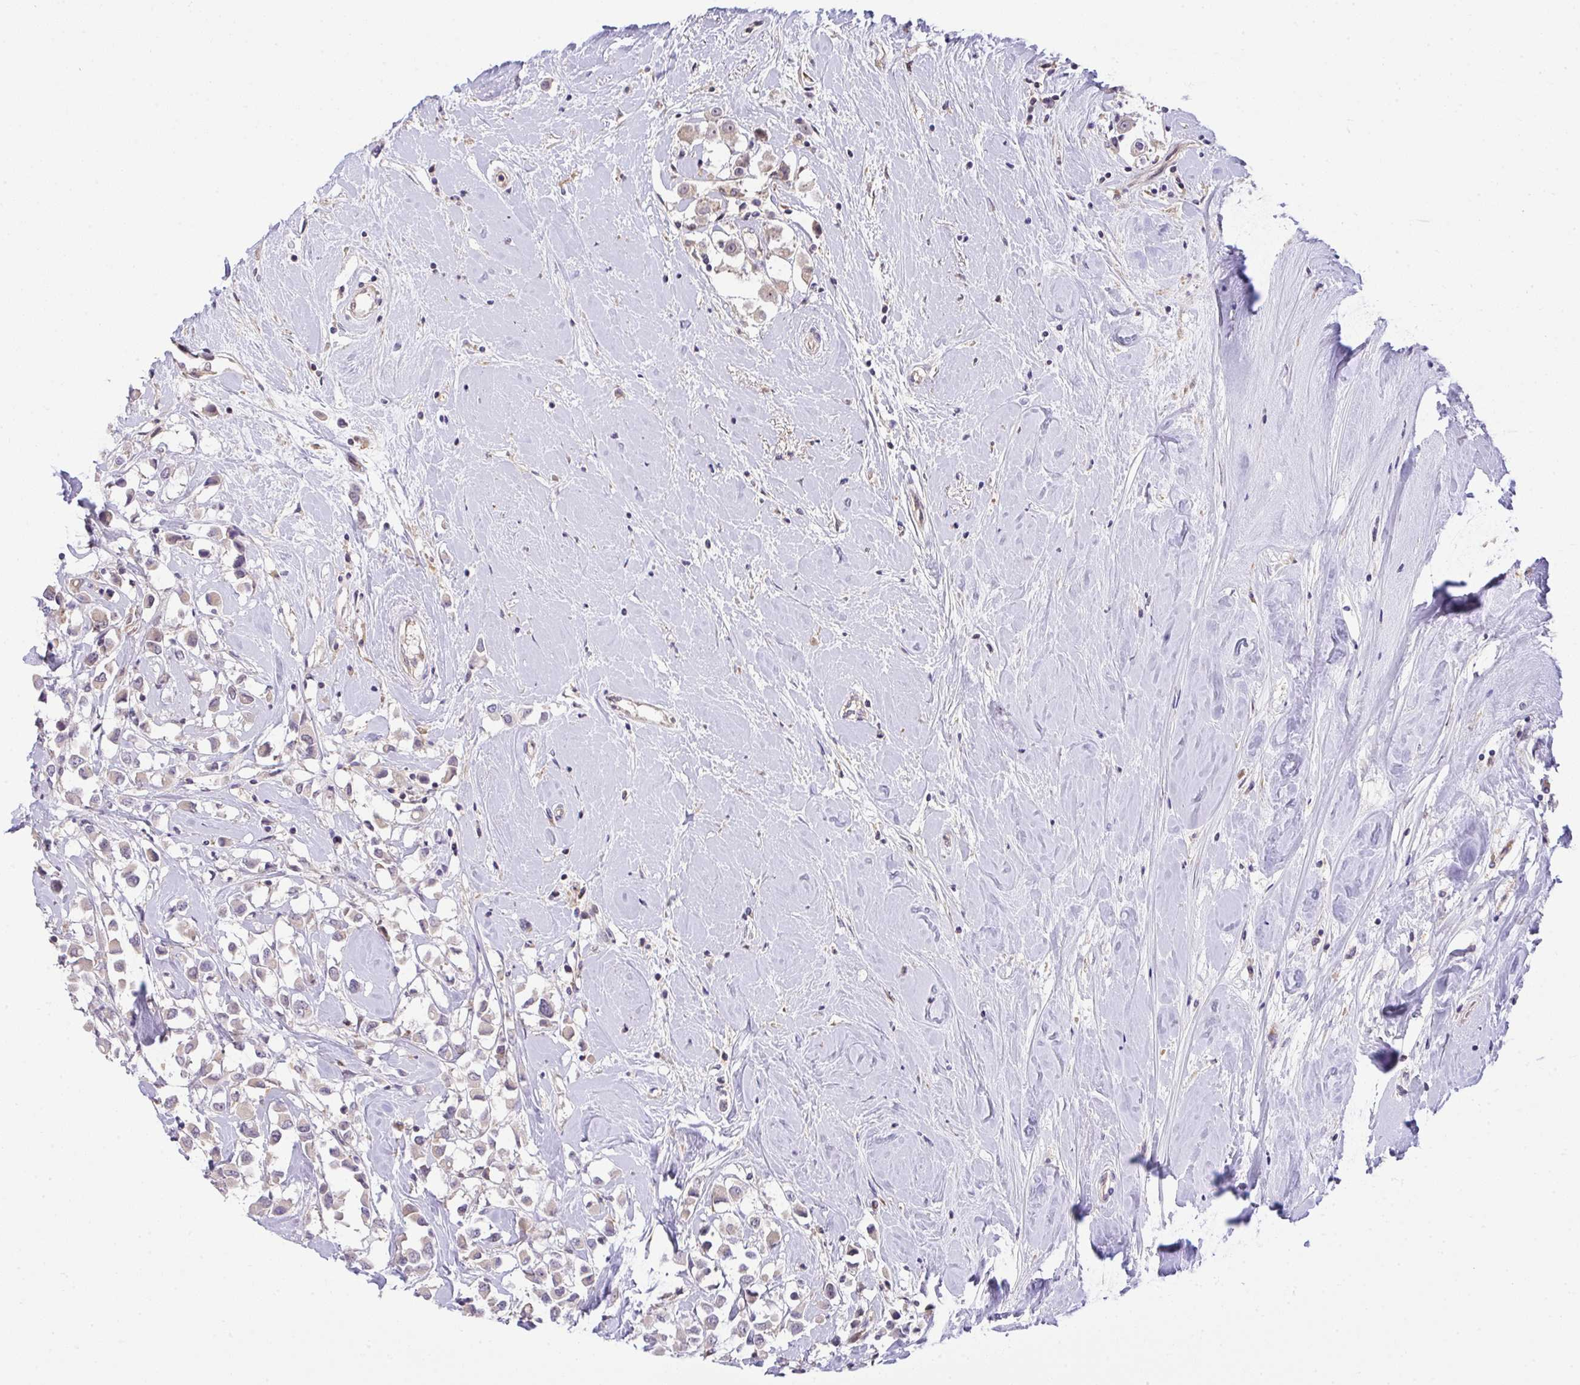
{"staining": {"intensity": "negative", "quantity": "none", "location": "none"}, "tissue": "breast cancer", "cell_type": "Tumor cells", "image_type": "cancer", "snomed": [{"axis": "morphology", "description": "Duct carcinoma"}, {"axis": "topography", "description": "Breast"}], "caption": "IHC image of neoplastic tissue: human breast cancer (infiltrating ductal carcinoma) stained with DAB demonstrates no significant protein staining in tumor cells. Brightfield microscopy of IHC stained with DAB (brown) and hematoxylin (blue), captured at high magnification.", "gene": "SLC9A6", "patient": {"sex": "female", "age": 61}}